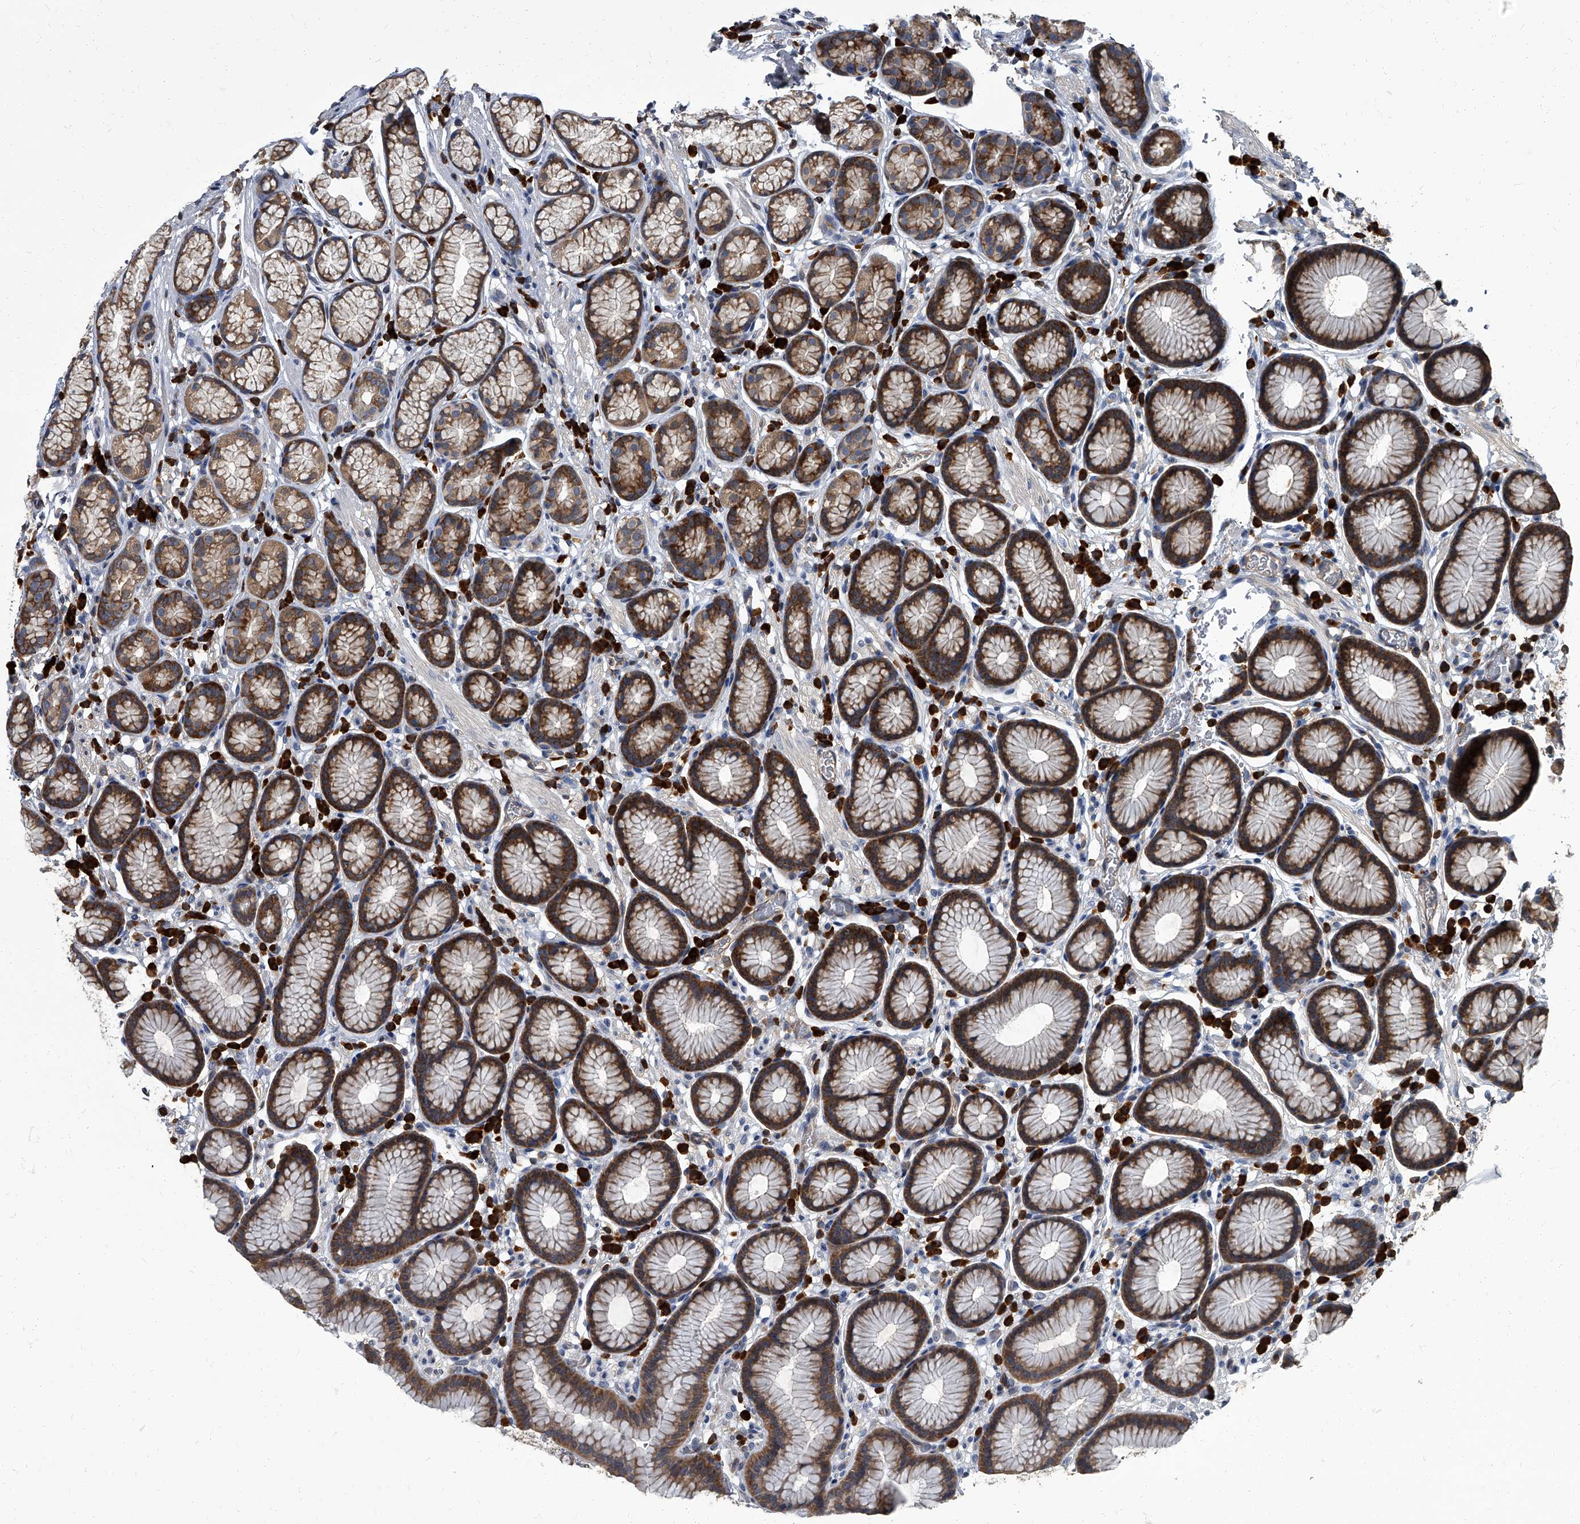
{"staining": {"intensity": "strong", "quantity": "25%-75%", "location": "cytoplasmic/membranous"}, "tissue": "stomach", "cell_type": "Glandular cells", "image_type": "normal", "snomed": [{"axis": "morphology", "description": "Normal tissue, NOS"}, {"axis": "topography", "description": "Stomach"}], "caption": "Human stomach stained for a protein (brown) exhibits strong cytoplasmic/membranous positive expression in about 25%-75% of glandular cells.", "gene": "CDV3", "patient": {"sex": "male", "age": 42}}